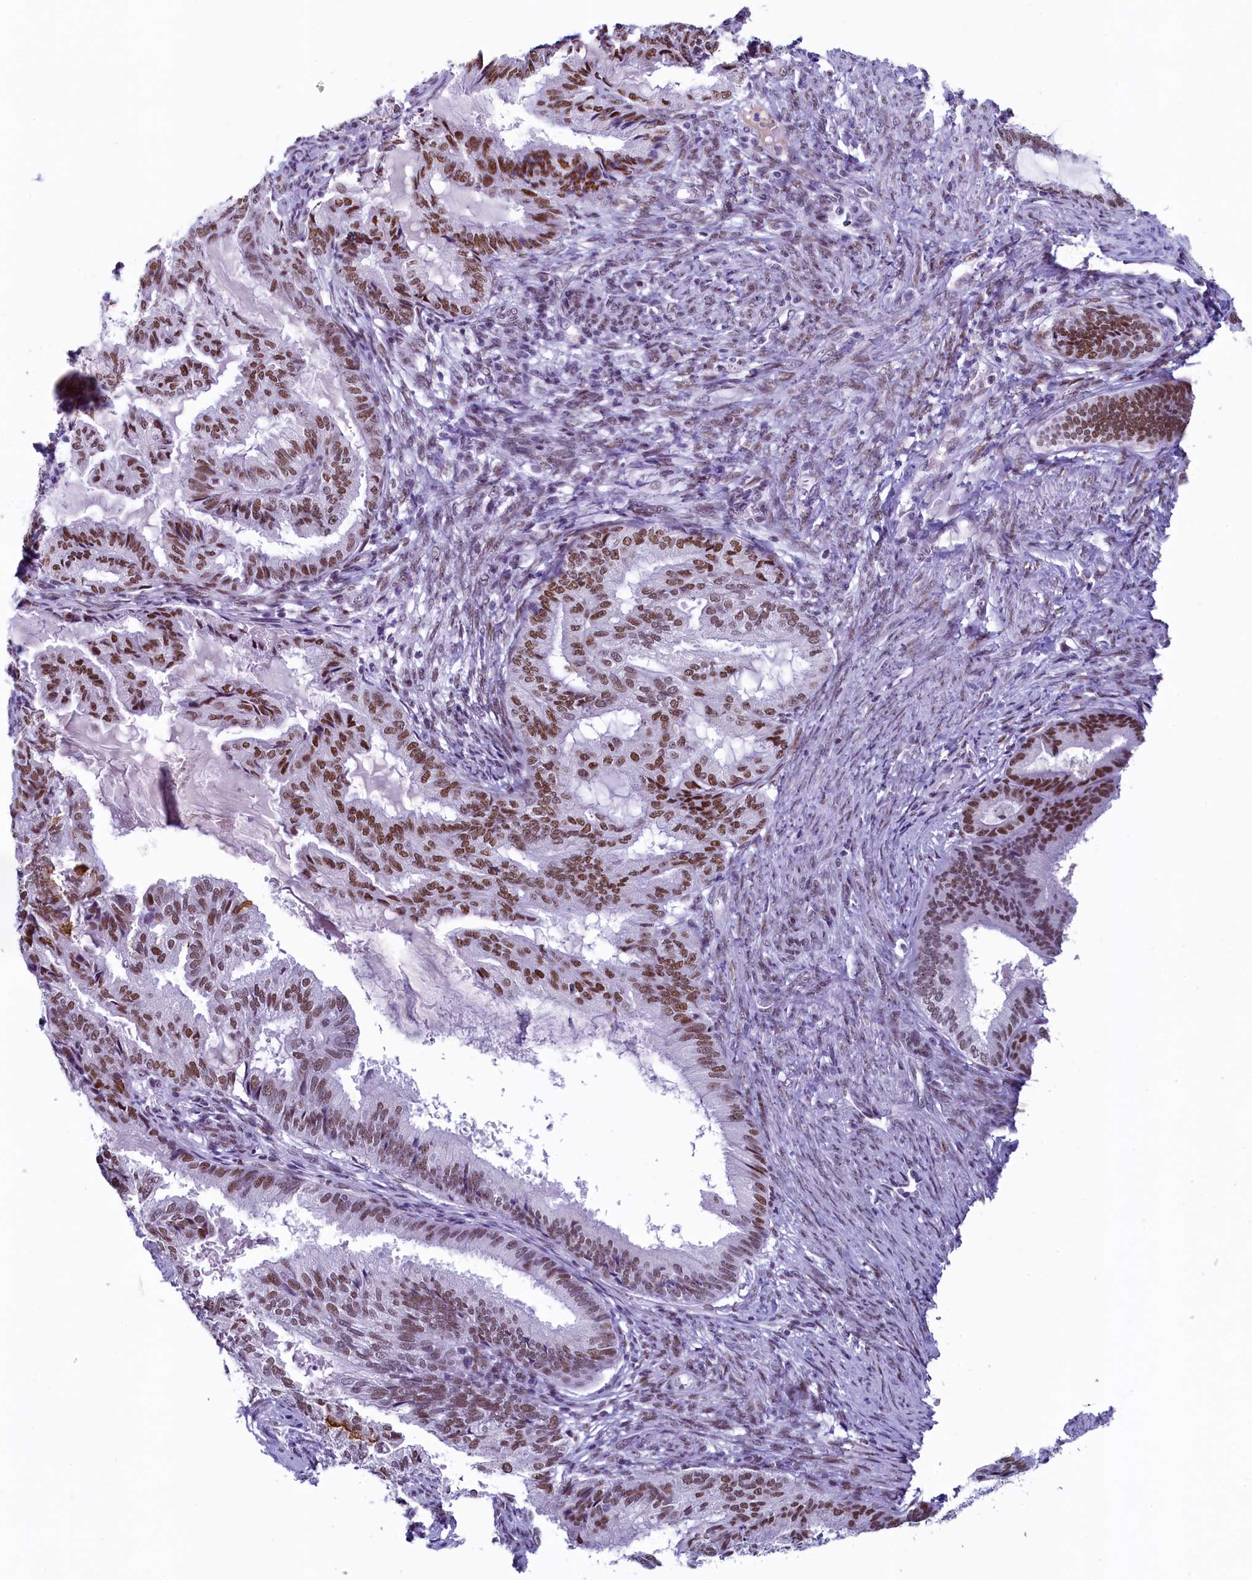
{"staining": {"intensity": "moderate", "quantity": ">75%", "location": "nuclear"}, "tissue": "endometrial cancer", "cell_type": "Tumor cells", "image_type": "cancer", "snomed": [{"axis": "morphology", "description": "Adenocarcinoma, NOS"}, {"axis": "topography", "description": "Endometrium"}], "caption": "This is a micrograph of IHC staining of adenocarcinoma (endometrial), which shows moderate expression in the nuclear of tumor cells.", "gene": "SUGP2", "patient": {"sex": "female", "age": 86}}